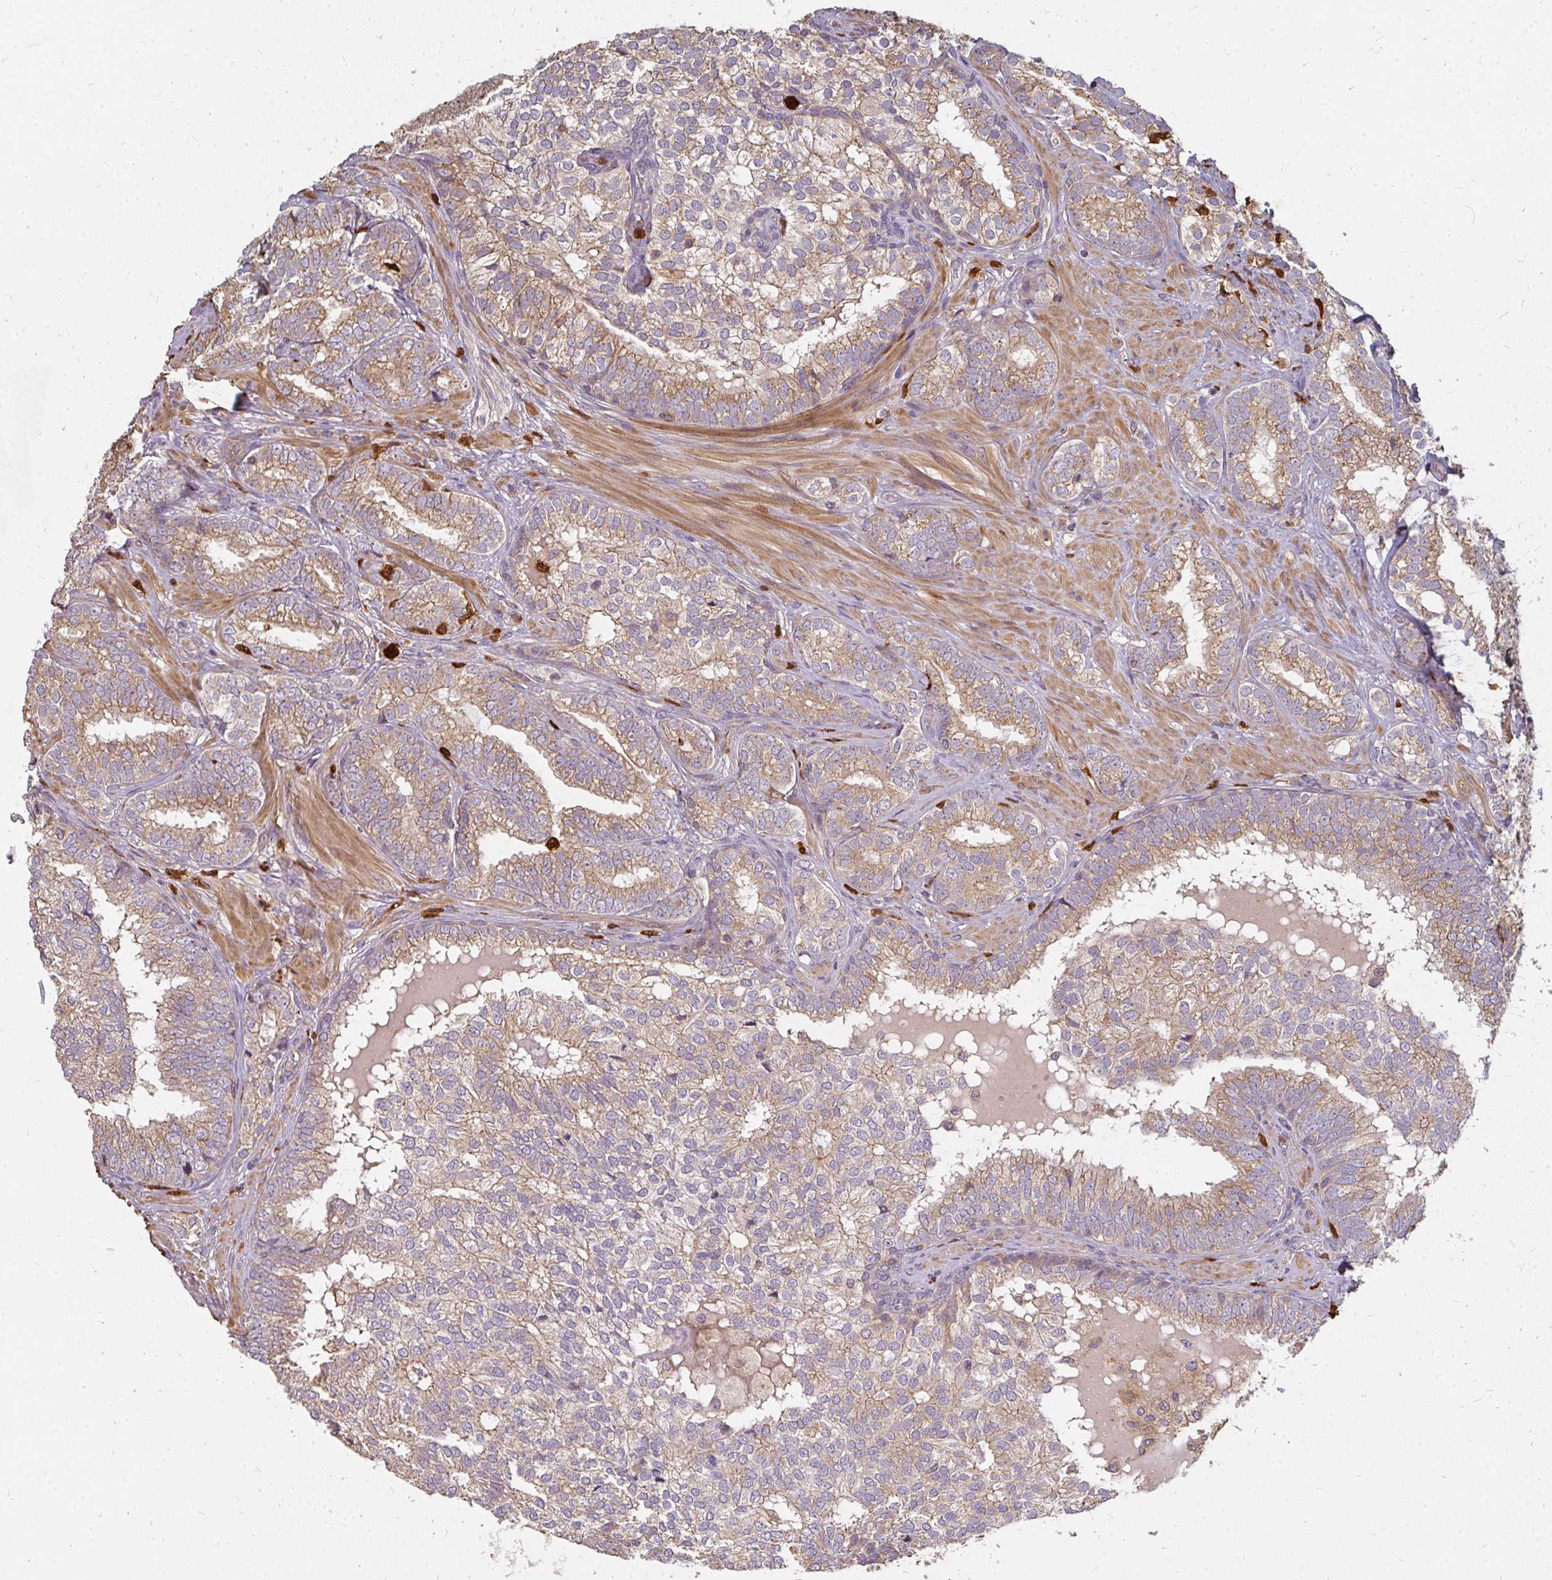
{"staining": {"intensity": "moderate", "quantity": "25%-75%", "location": "cytoplasmic/membranous"}, "tissue": "prostate cancer", "cell_type": "Tumor cells", "image_type": "cancer", "snomed": [{"axis": "morphology", "description": "Adenocarcinoma, High grade"}, {"axis": "topography", "description": "Prostate"}], "caption": "Human high-grade adenocarcinoma (prostate) stained with a protein marker exhibits moderate staining in tumor cells.", "gene": "CNTRL", "patient": {"sex": "male", "age": 72}}